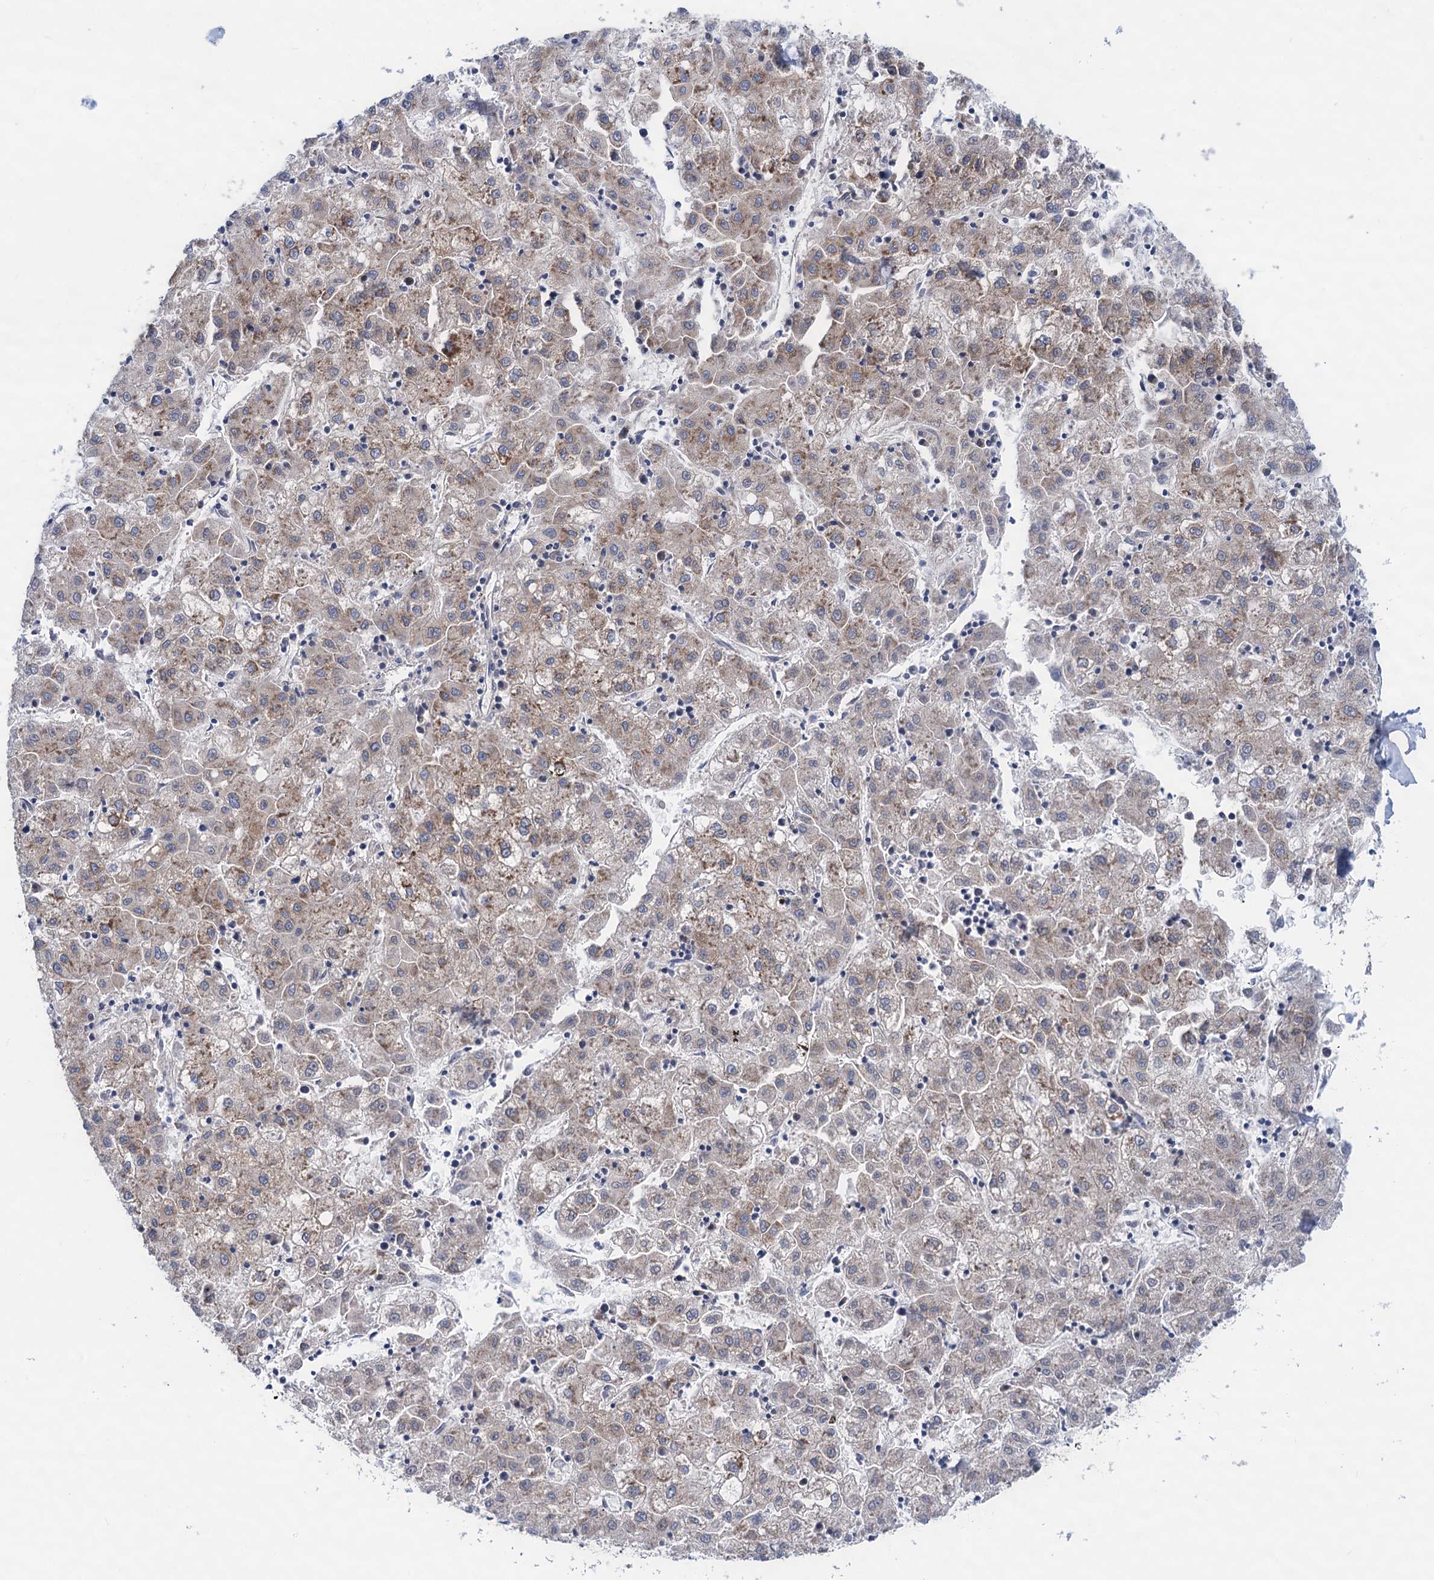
{"staining": {"intensity": "moderate", "quantity": "25%-75%", "location": "cytoplasmic/membranous"}, "tissue": "liver cancer", "cell_type": "Tumor cells", "image_type": "cancer", "snomed": [{"axis": "morphology", "description": "Carcinoma, Hepatocellular, NOS"}, {"axis": "topography", "description": "Liver"}], "caption": "Hepatocellular carcinoma (liver) stained with immunohistochemistry exhibits moderate cytoplasmic/membranous expression in approximately 25%-75% of tumor cells.", "gene": "ZNRD2", "patient": {"sex": "male", "age": 72}}